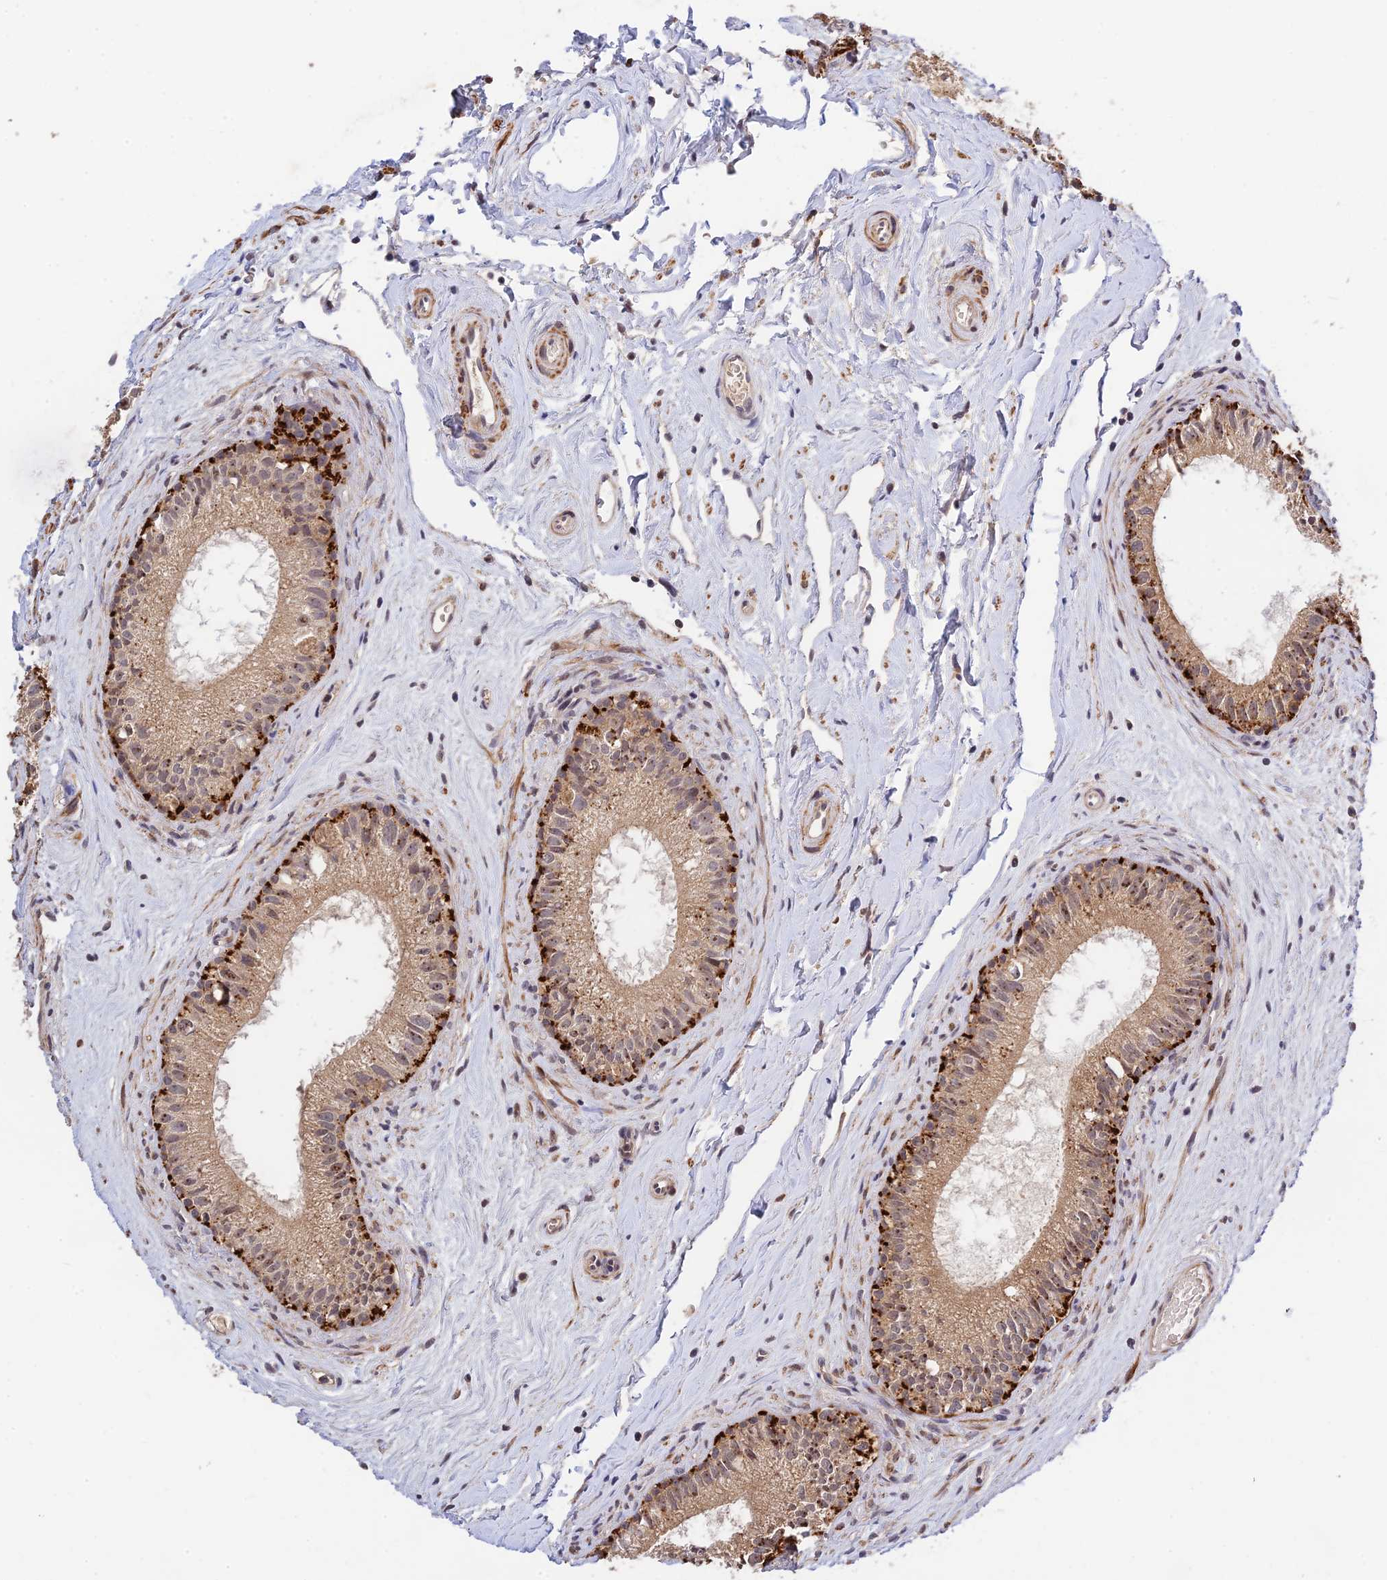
{"staining": {"intensity": "moderate", "quantity": ">75%", "location": "cytoplasmic/membranous"}, "tissue": "epididymis", "cell_type": "Glandular cells", "image_type": "normal", "snomed": [{"axis": "morphology", "description": "Normal tissue, NOS"}, {"axis": "topography", "description": "Epididymis"}], "caption": "This photomicrograph reveals immunohistochemistry staining of benign human epididymis, with medium moderate cytoplasmic/membranous positivity in approximately >75% of glandular cells.", "gene": "CWH43", "patient": {"sex": "male", "age": 71}}